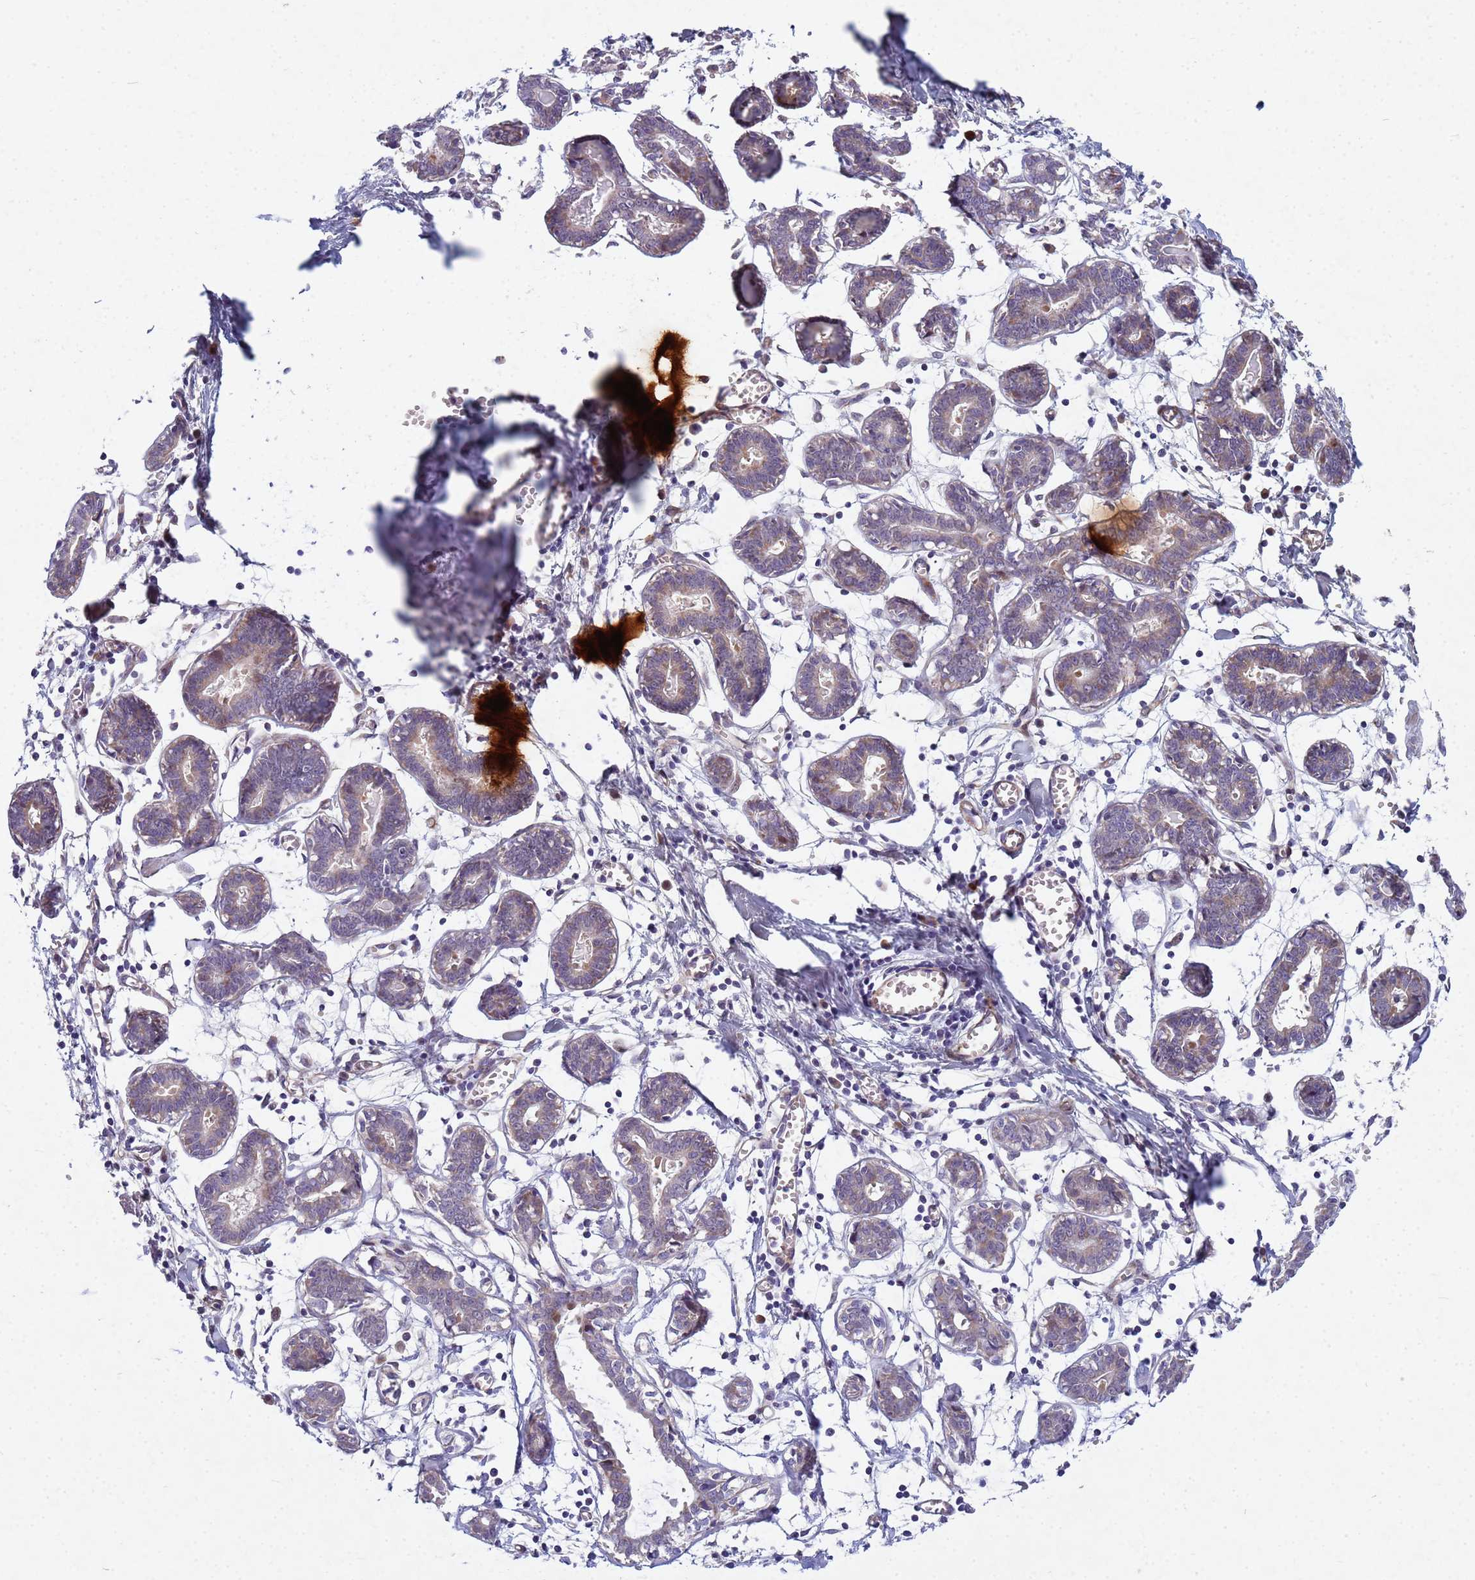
{"staining": {"intensity": "negative", "quantity": "none", "location": "none"}, "tissue": "breast", "cell_type": "Adipocytes", "image_type": "normal", "snomed": [{"axis": "morphology", "description": "Normal tissue, NOS"}, {"axis": "topography", "description": "Breast"}], "caption": "Immunohistochemical staining of normal breast reveals no significant staining in adipocytes.", "gene": "TNPO2", "patient": {"sex": "female", "age": 27}}